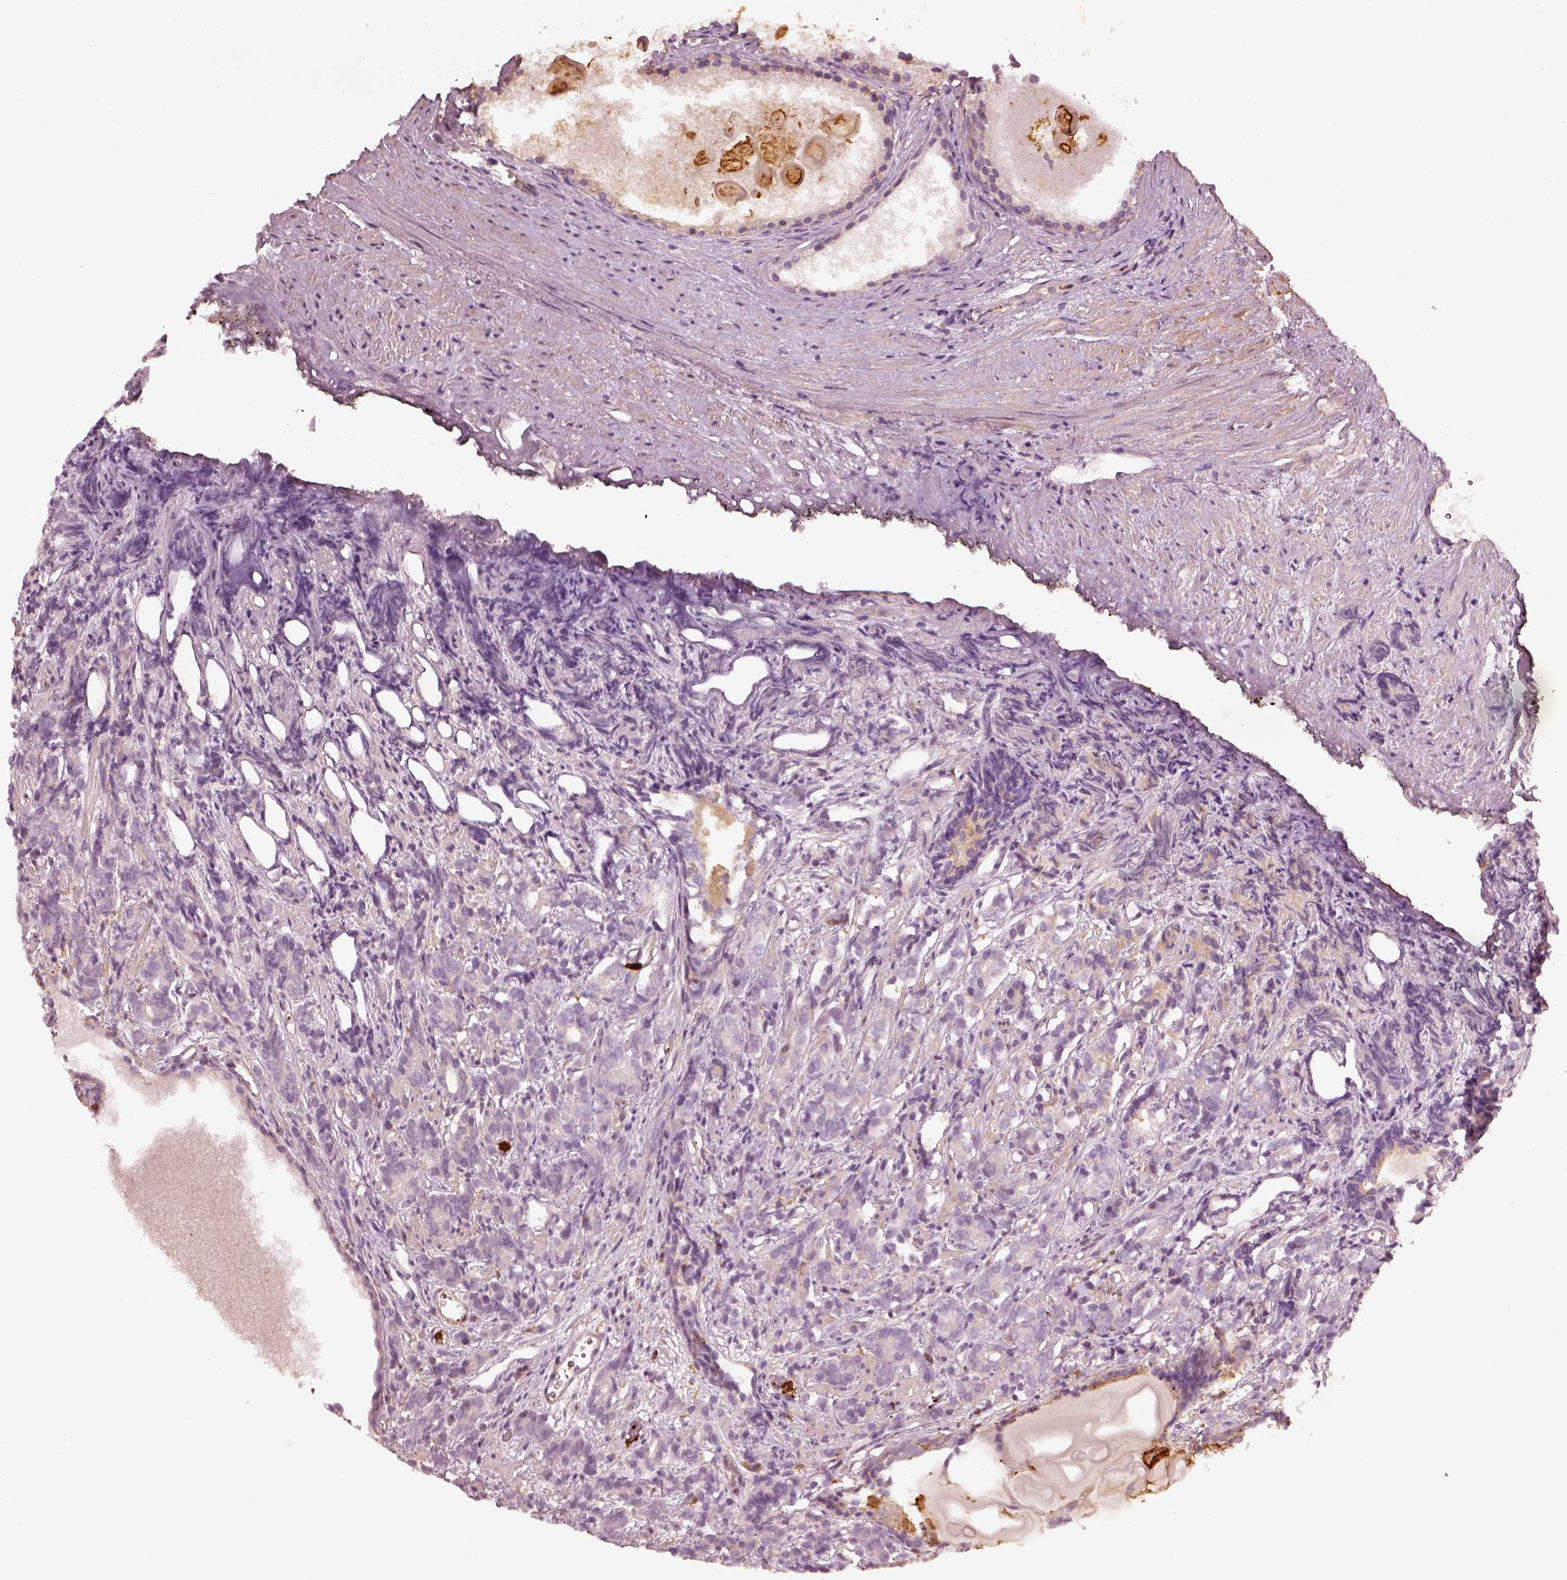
{"staining": {"intensity": "negative", "quantity": "none", "location": "none"}, "tissue": "prostate cancer", "cell_type": "Tumor cells", "image_type": "cancer", "snomed": [{"axis": "morphology", "description": "Adenocarcinoma, High grade"}, {"axis": "topography", "description": "Prostate"}], "caption": "There is no significant expression in tumor cells of prostate cancer.", "gene": "ZYX", "patient": {"sex": "male", "age": 84}}